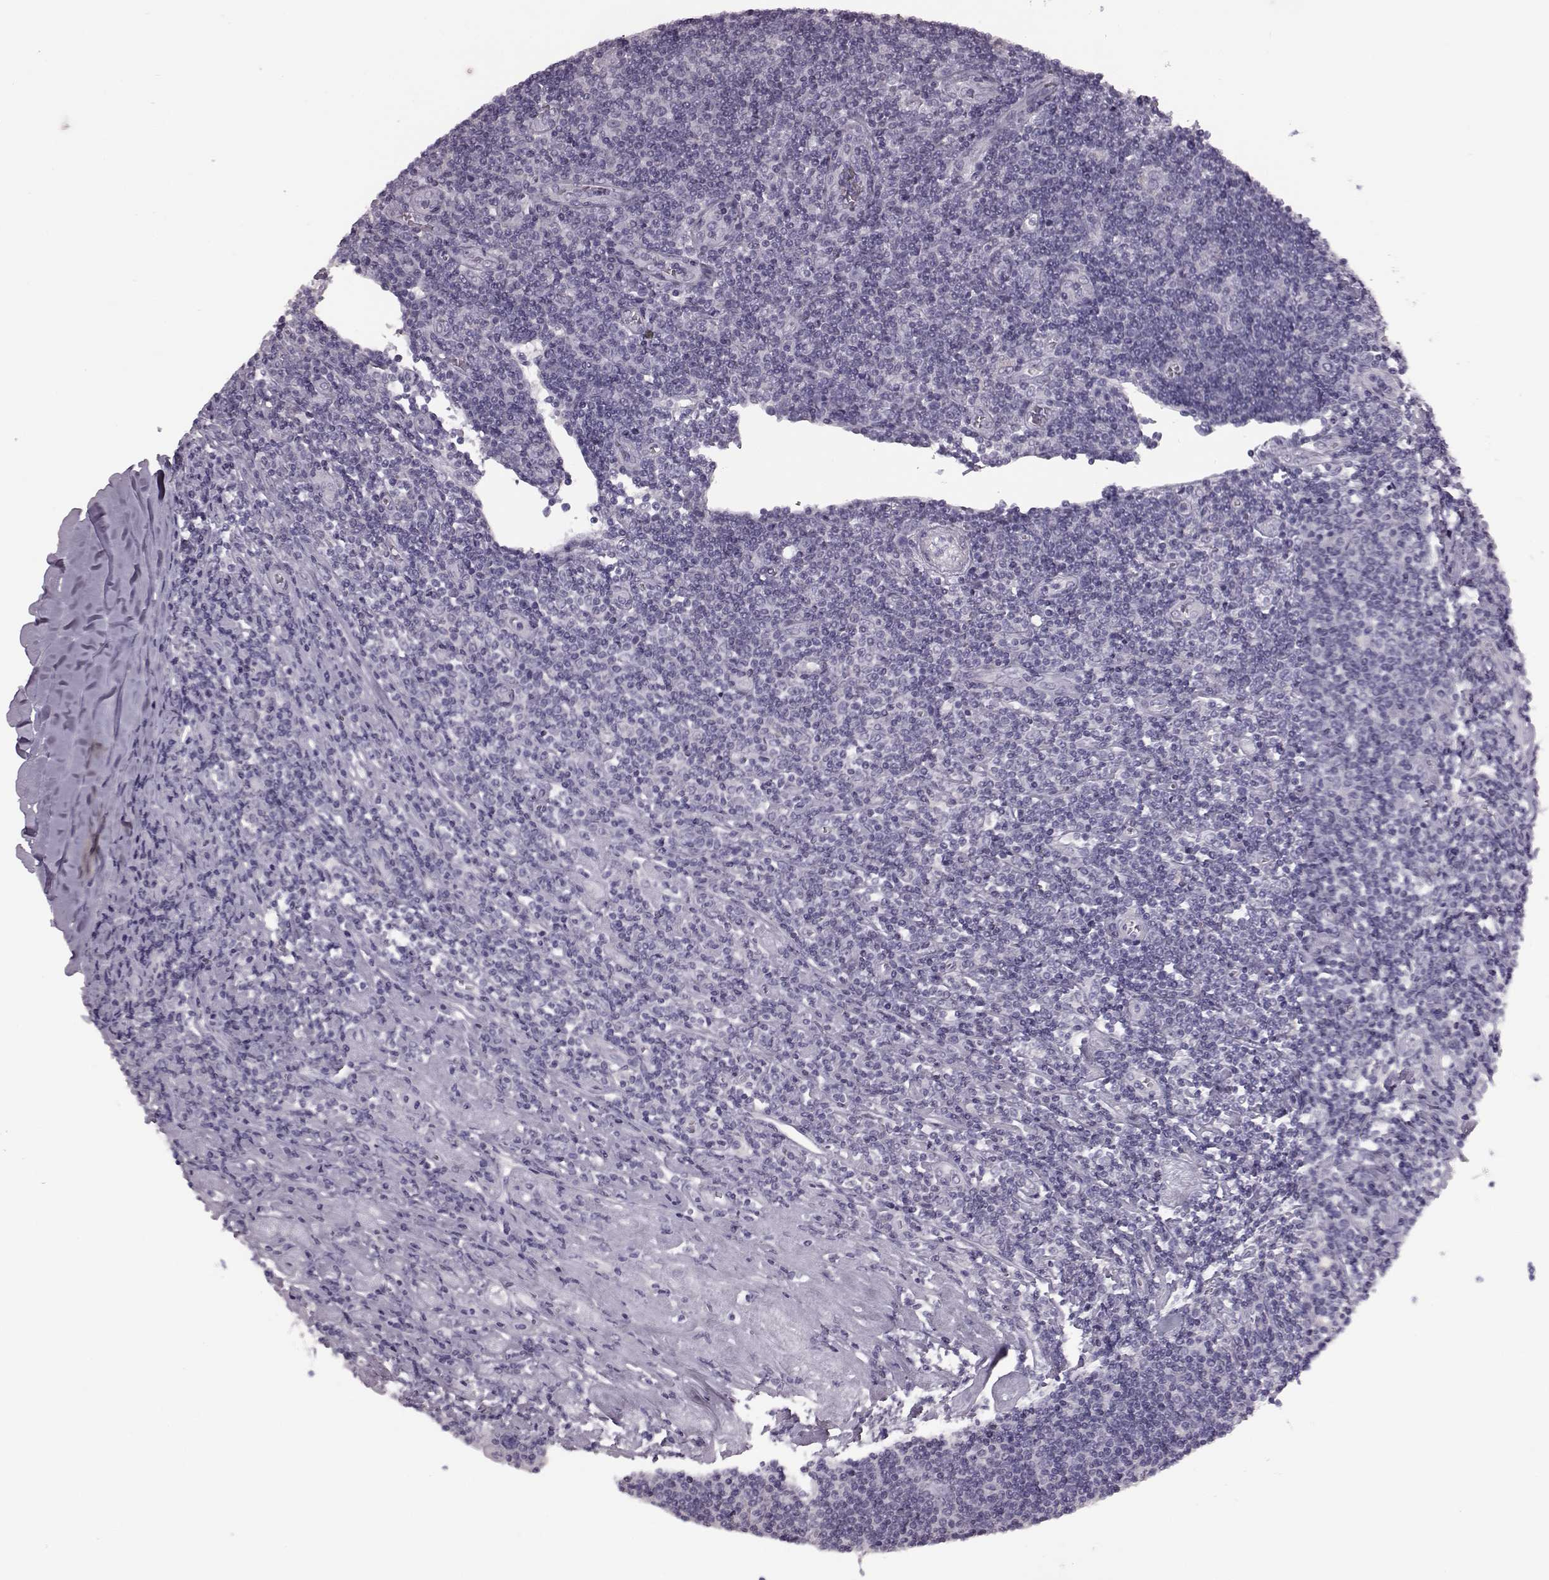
{"staining": {"intensity": "negative", "quantity": "none", "location": "none"}, "tissue": "lymphoma", "cell_type": "Tumor cells", "image_type": "cancer", "snomed": [{"axis": "morphology", "description": "Hodgkin's disease, NOS"}, {"axis": "topography", "description": "Lymph node"}], "caption": "Image shows no significant protein positivity in tumor cells of Hodgkin's disease. The staining is performed using DAB brown chromogen with nuclei counter-stained in using hematoxylin.", "gene": "CRYBA2", "patient": {"sex": "male", "age": 40}}